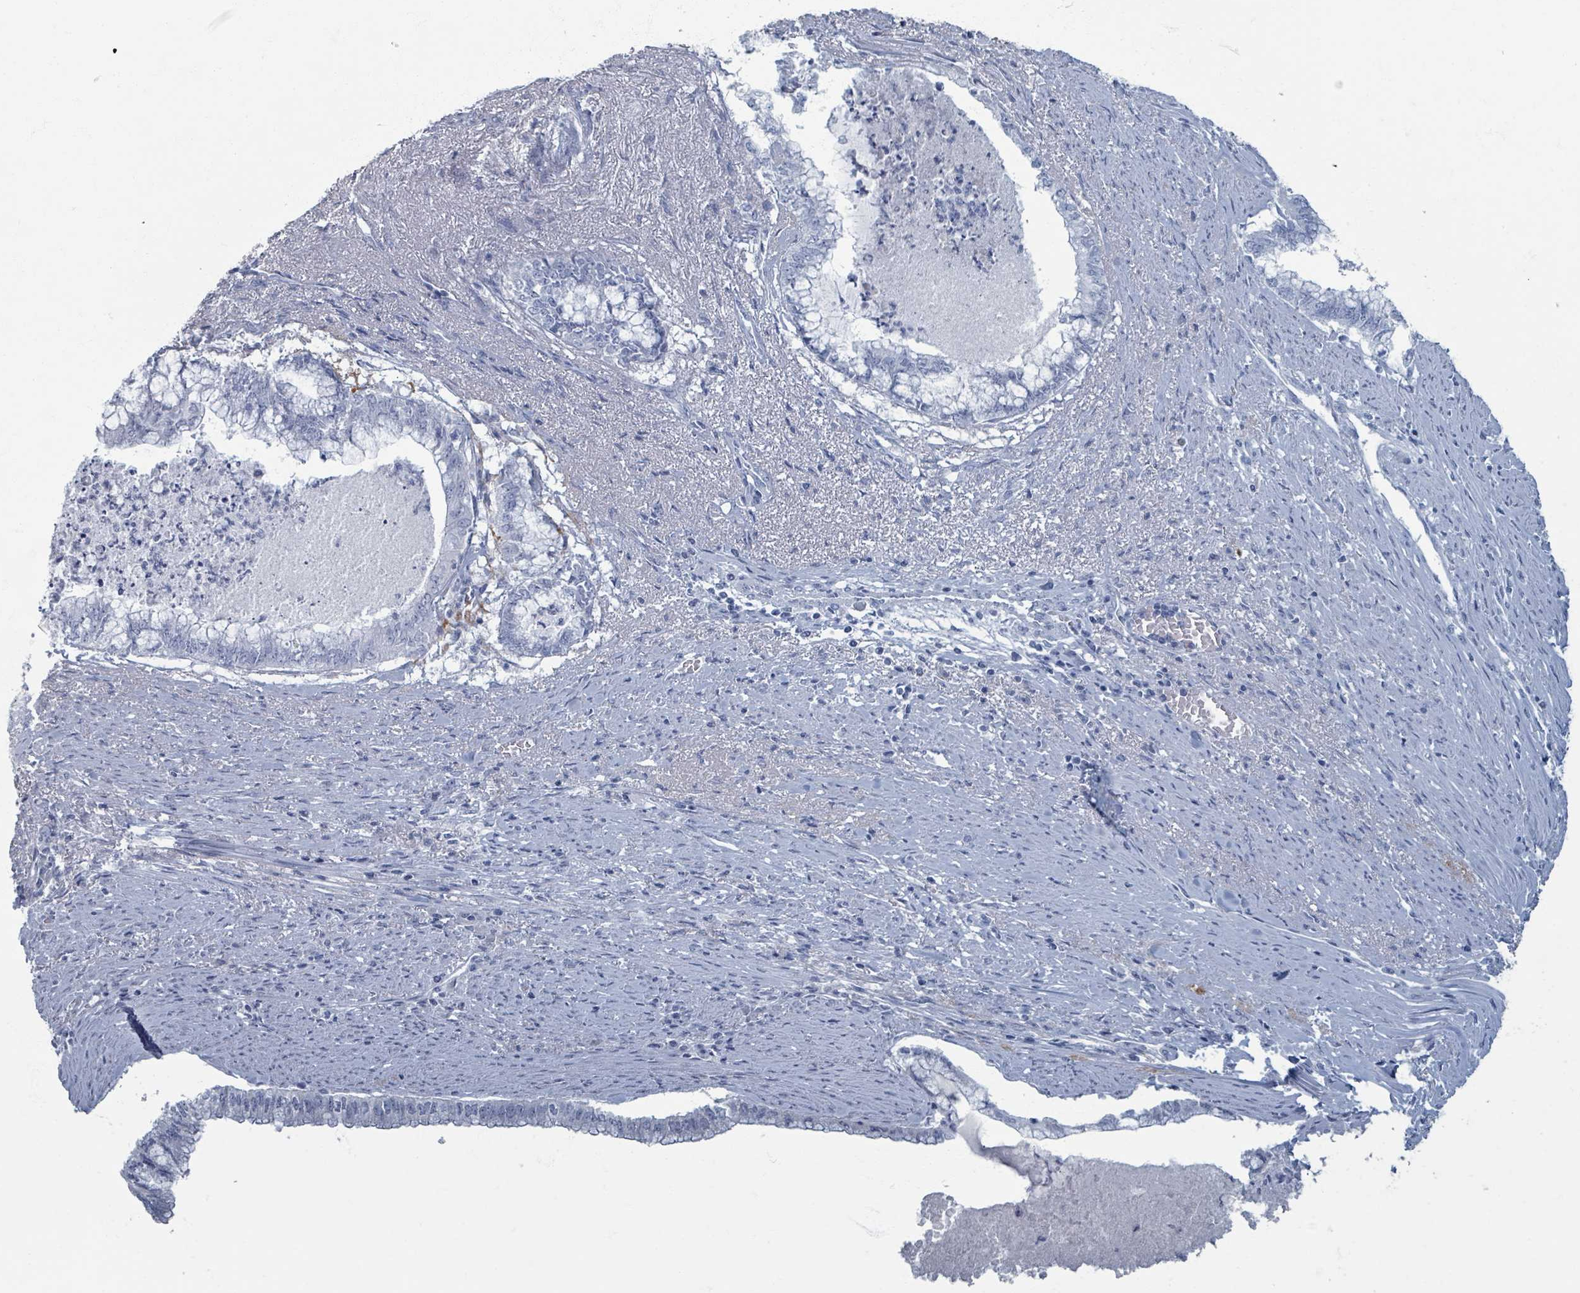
{"staining": {"intensity": "negative", "quantity": "none", "location": "none"}, "tissue": "endometrial cancer", "cell_type": "Tumor cells", "image_type": "cancer", "snomed": [{"axis": "morphology", "description": "Adenocarcinoma, NOS"}, {"axis": "topography", "description": "Endometrium"}], "caption": "Tumor cells show no significant protein staining in endometrial adenocarcinoma.", "gene": "TAS2R1", "patient": {"sex": "female", "age": 79}}